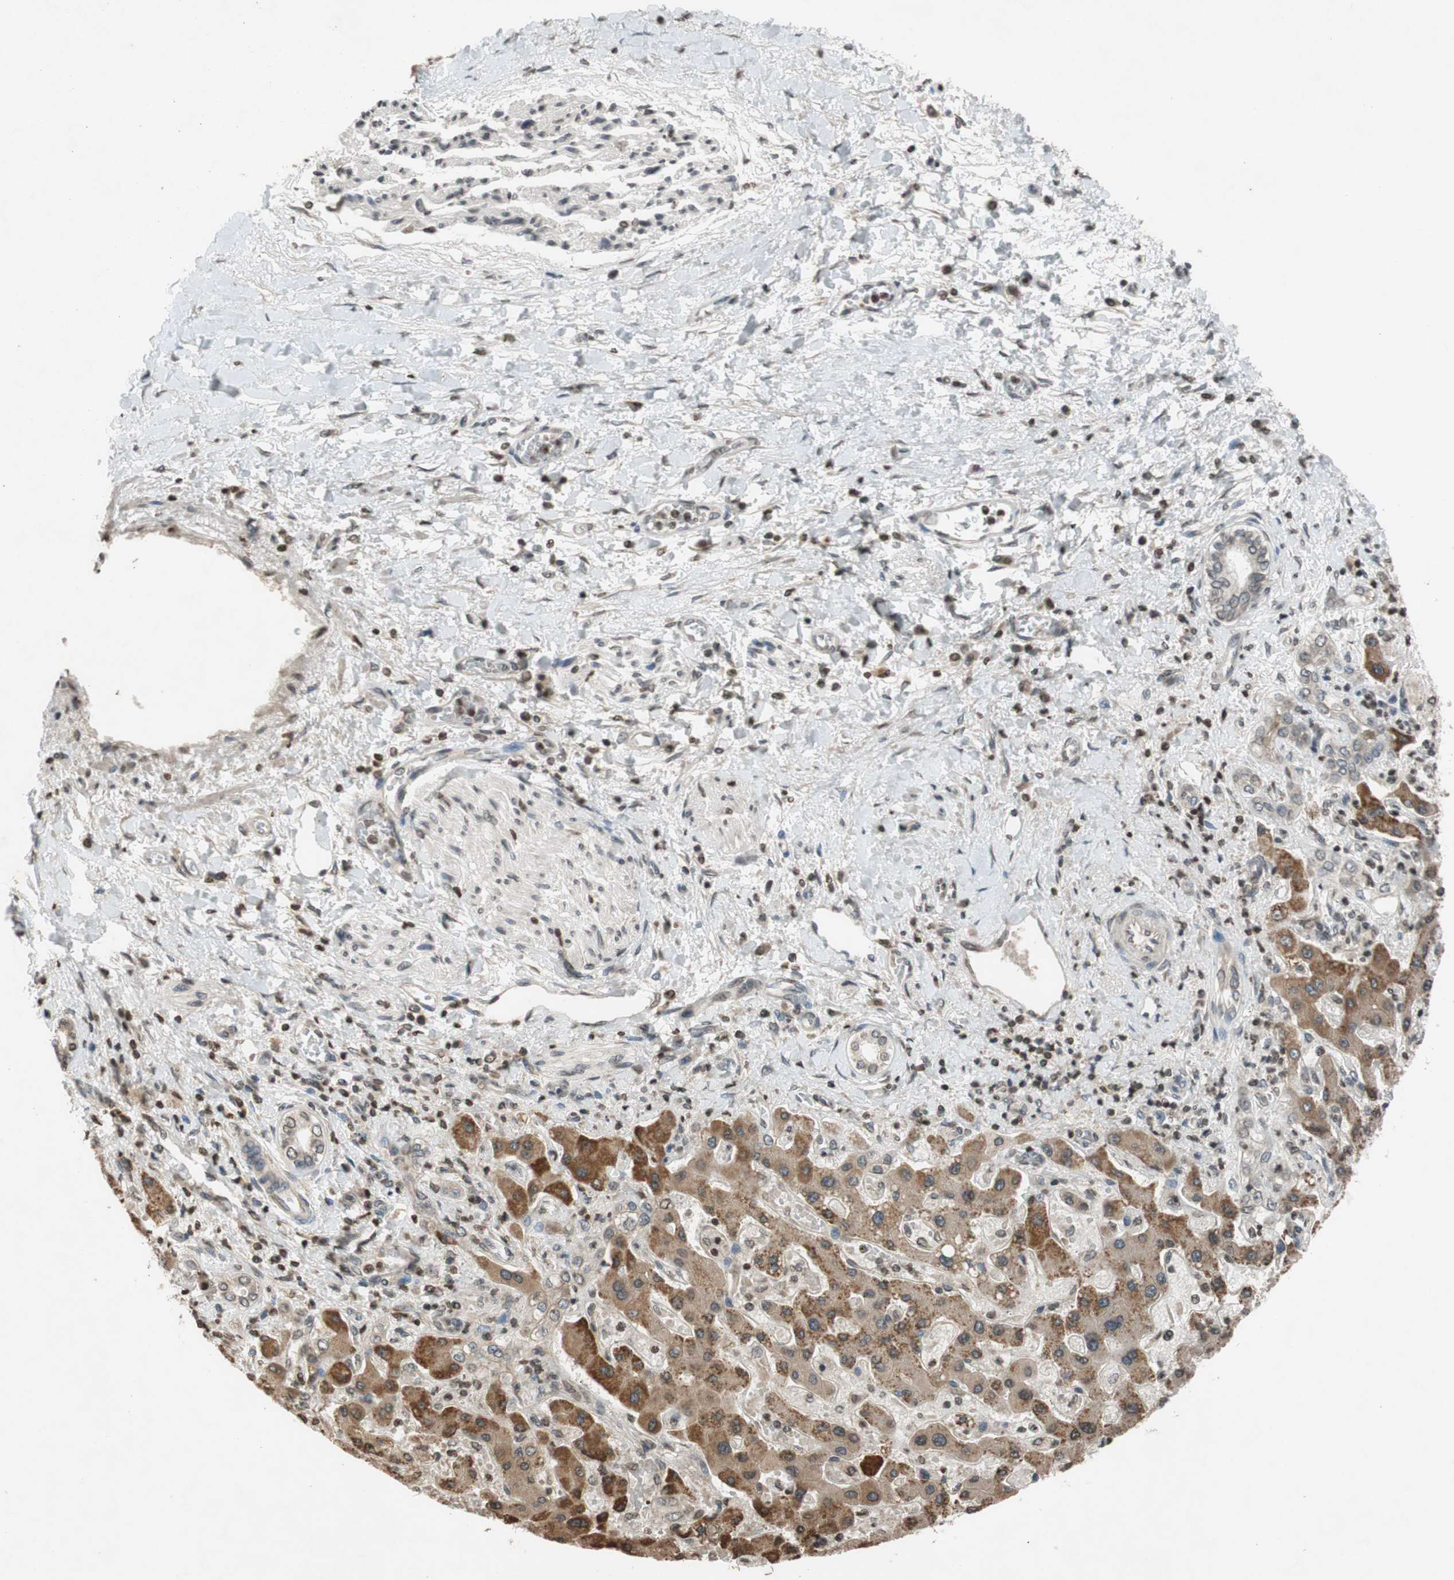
{"staining": {"intensity": "weak", "quantity": "25%-75%", "location": "cytoplasmic/membranous"}, "tissue": "liver cancer", "cell_type": "Tumor cells", "image_type": "cancer", "snomed": [{"axis": "morphology", "description": "Cholangiocarcinoma"}, {"axis": "topography", "description": "Liver"}], "caption": "This is an image of IHC staining of liver cancer, which shows weak staining in the cytoplasmic/membranous of tumor cells.", "gene": "MCM6", "patient": {"sex": "male", "age": 50}}